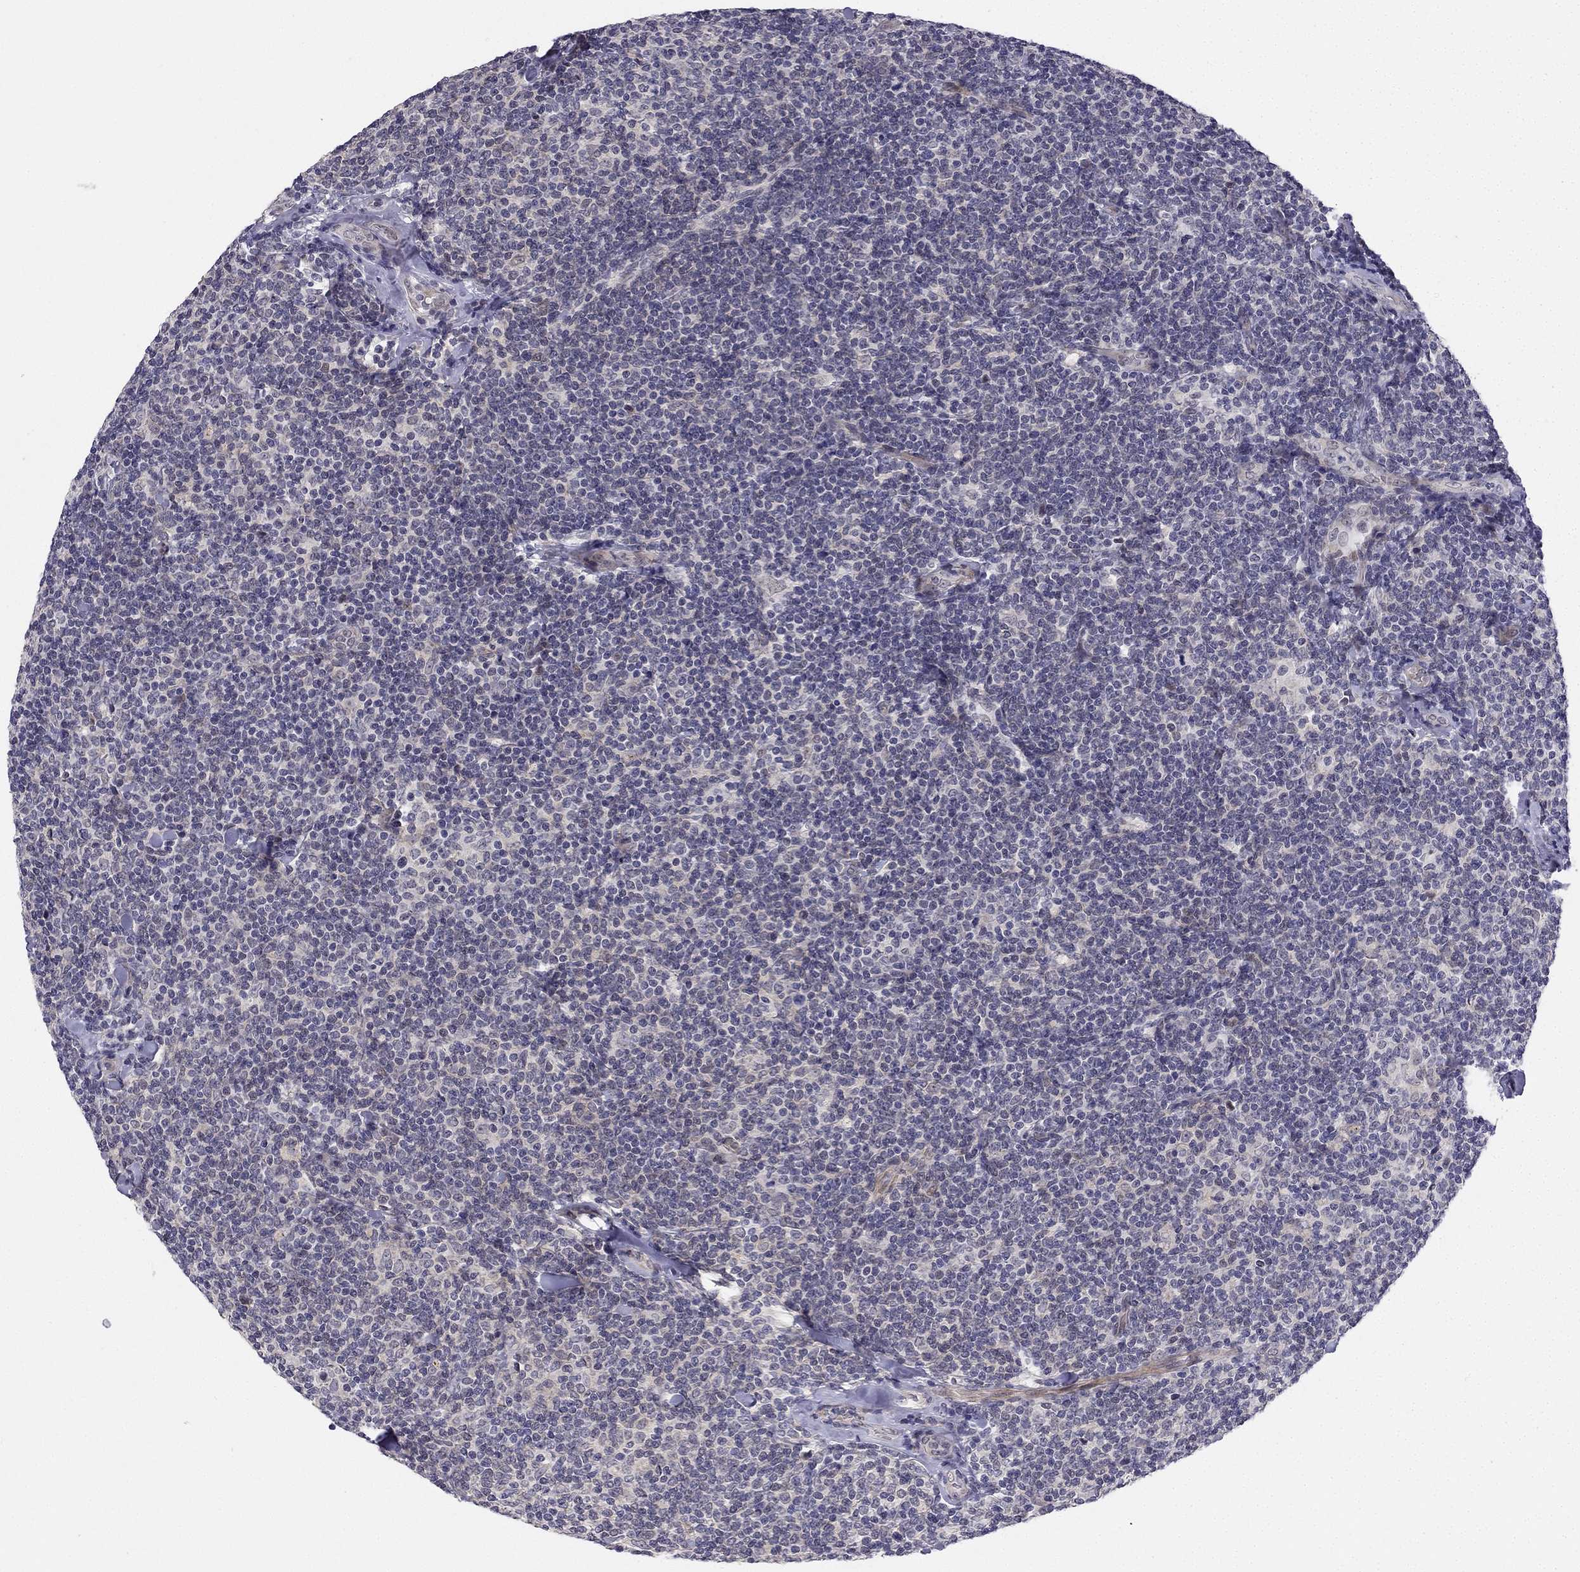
{"staining": {"intensity": "negative", "quantity": "none", "location": "none"}, "tissue": "lymphoma", "cell_type": "Tumor cells", "image_type": "cancer", "snomed": [{"axis": "morphology", "description": "Malignant lymphoma, non-Hodgkin's type, Low grade"}, {"axis": "topography", "description": "Lymph node"}], "caption": "This is a photomicrograph of IHC staining of malignant lymphoma, non-Hodgkin's type (low-grade), which shows no staining in tumor cells.", "gene": "CHST8", "patient": {"sex": "female", "age": 56}}